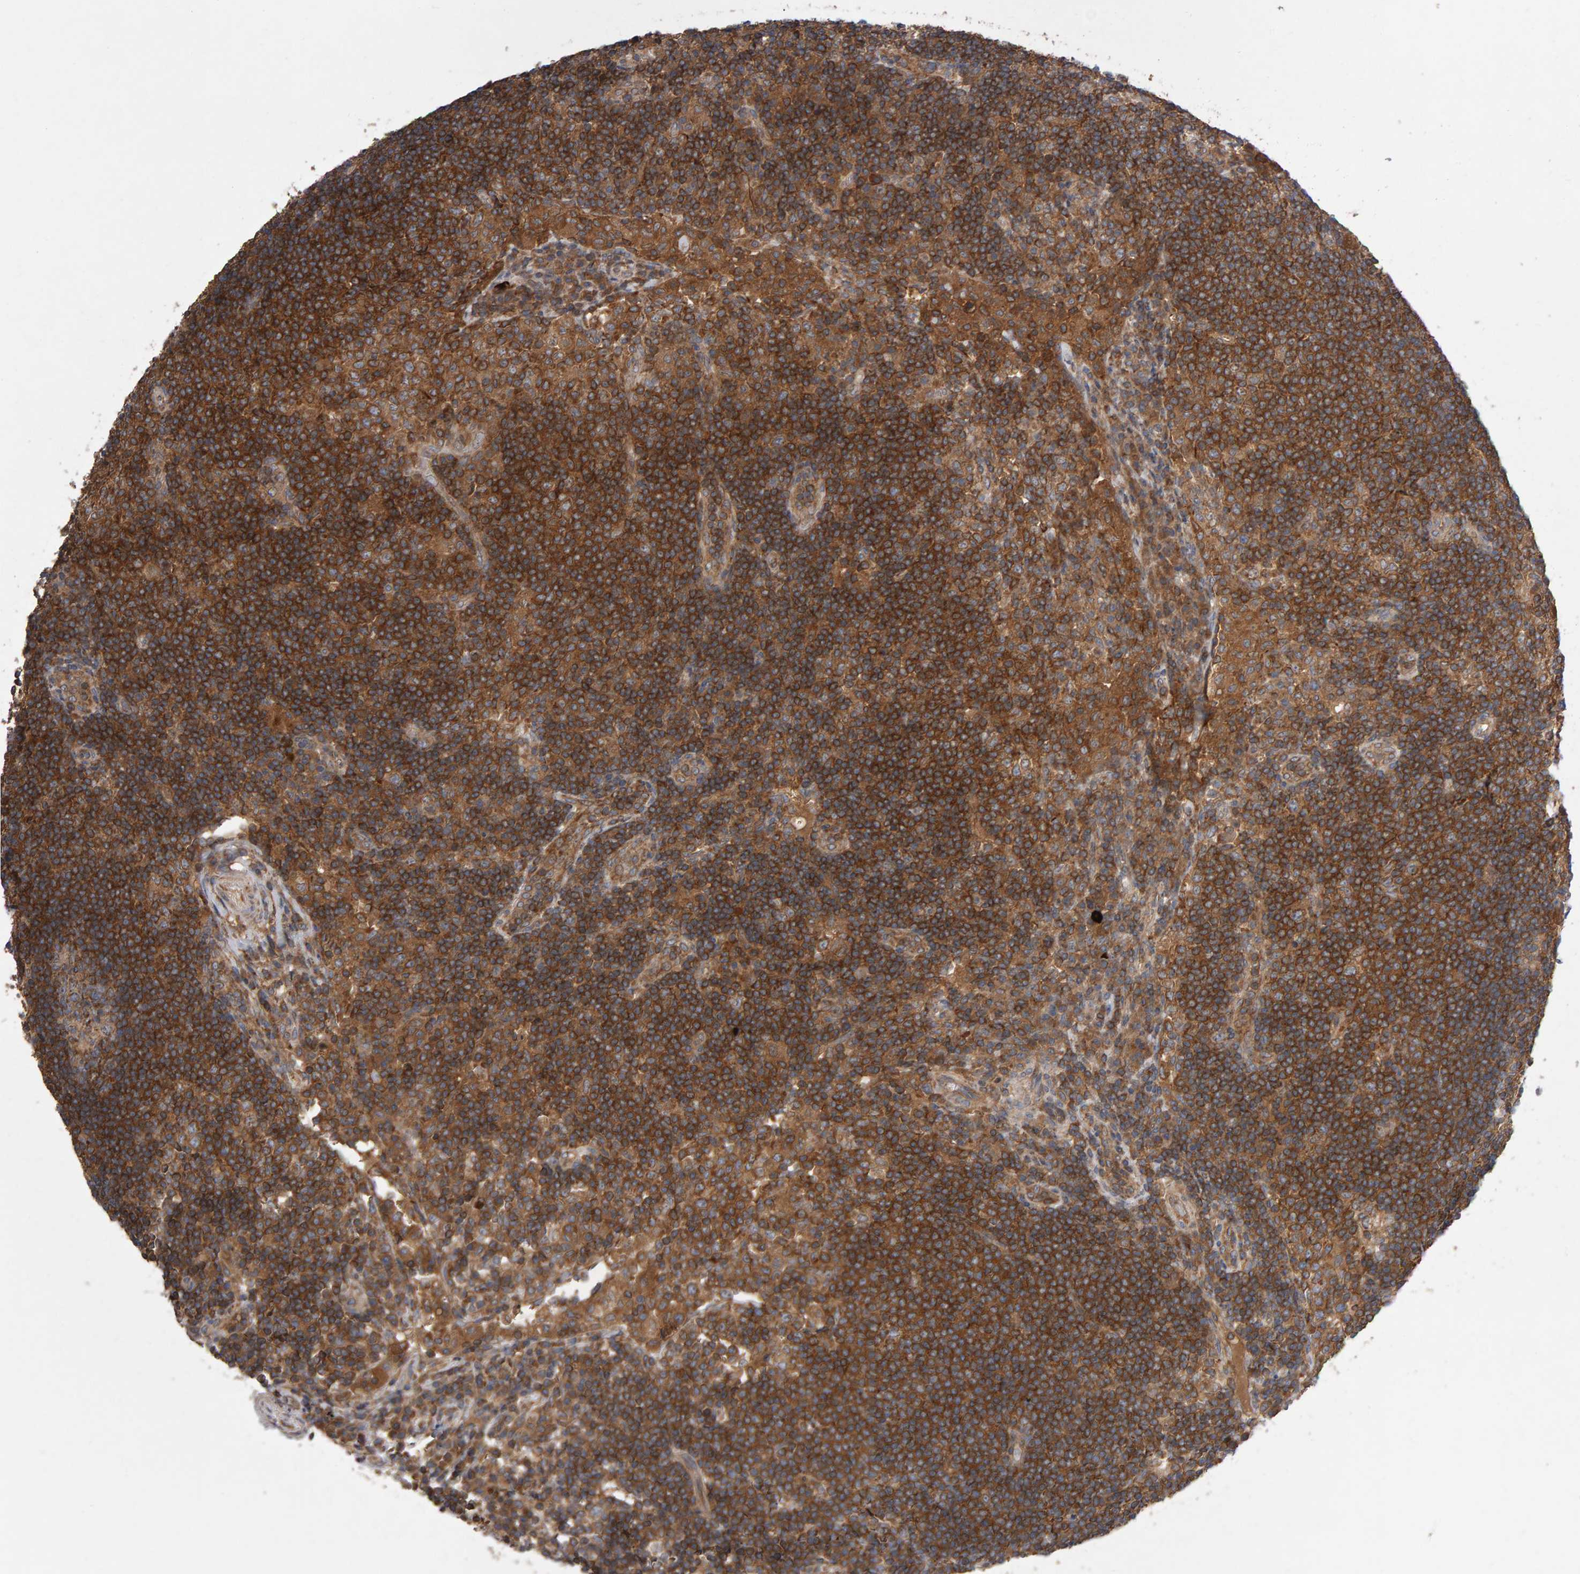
{"staining": {"intensity": "moderate", "quantity": ">75%", "location": "cytoplasmic/membranous"}, "tissue": "lymph node", "cell_type": "Germinal center cells", "image_type": "normal", "snomed": [{"axis": "morphology", "description": "Normal tissue, NOS"}, {"axis": "topography", "description": "Lymph node"}], "caption": "Immunohistochemical staining of normal human lymph node demonstrates moderate cytoplasmic/membranous protein expression in approximately >75% of germinal center cells.", "gene": "PGS1", "patient": {"sex": "female", "age": 53}}